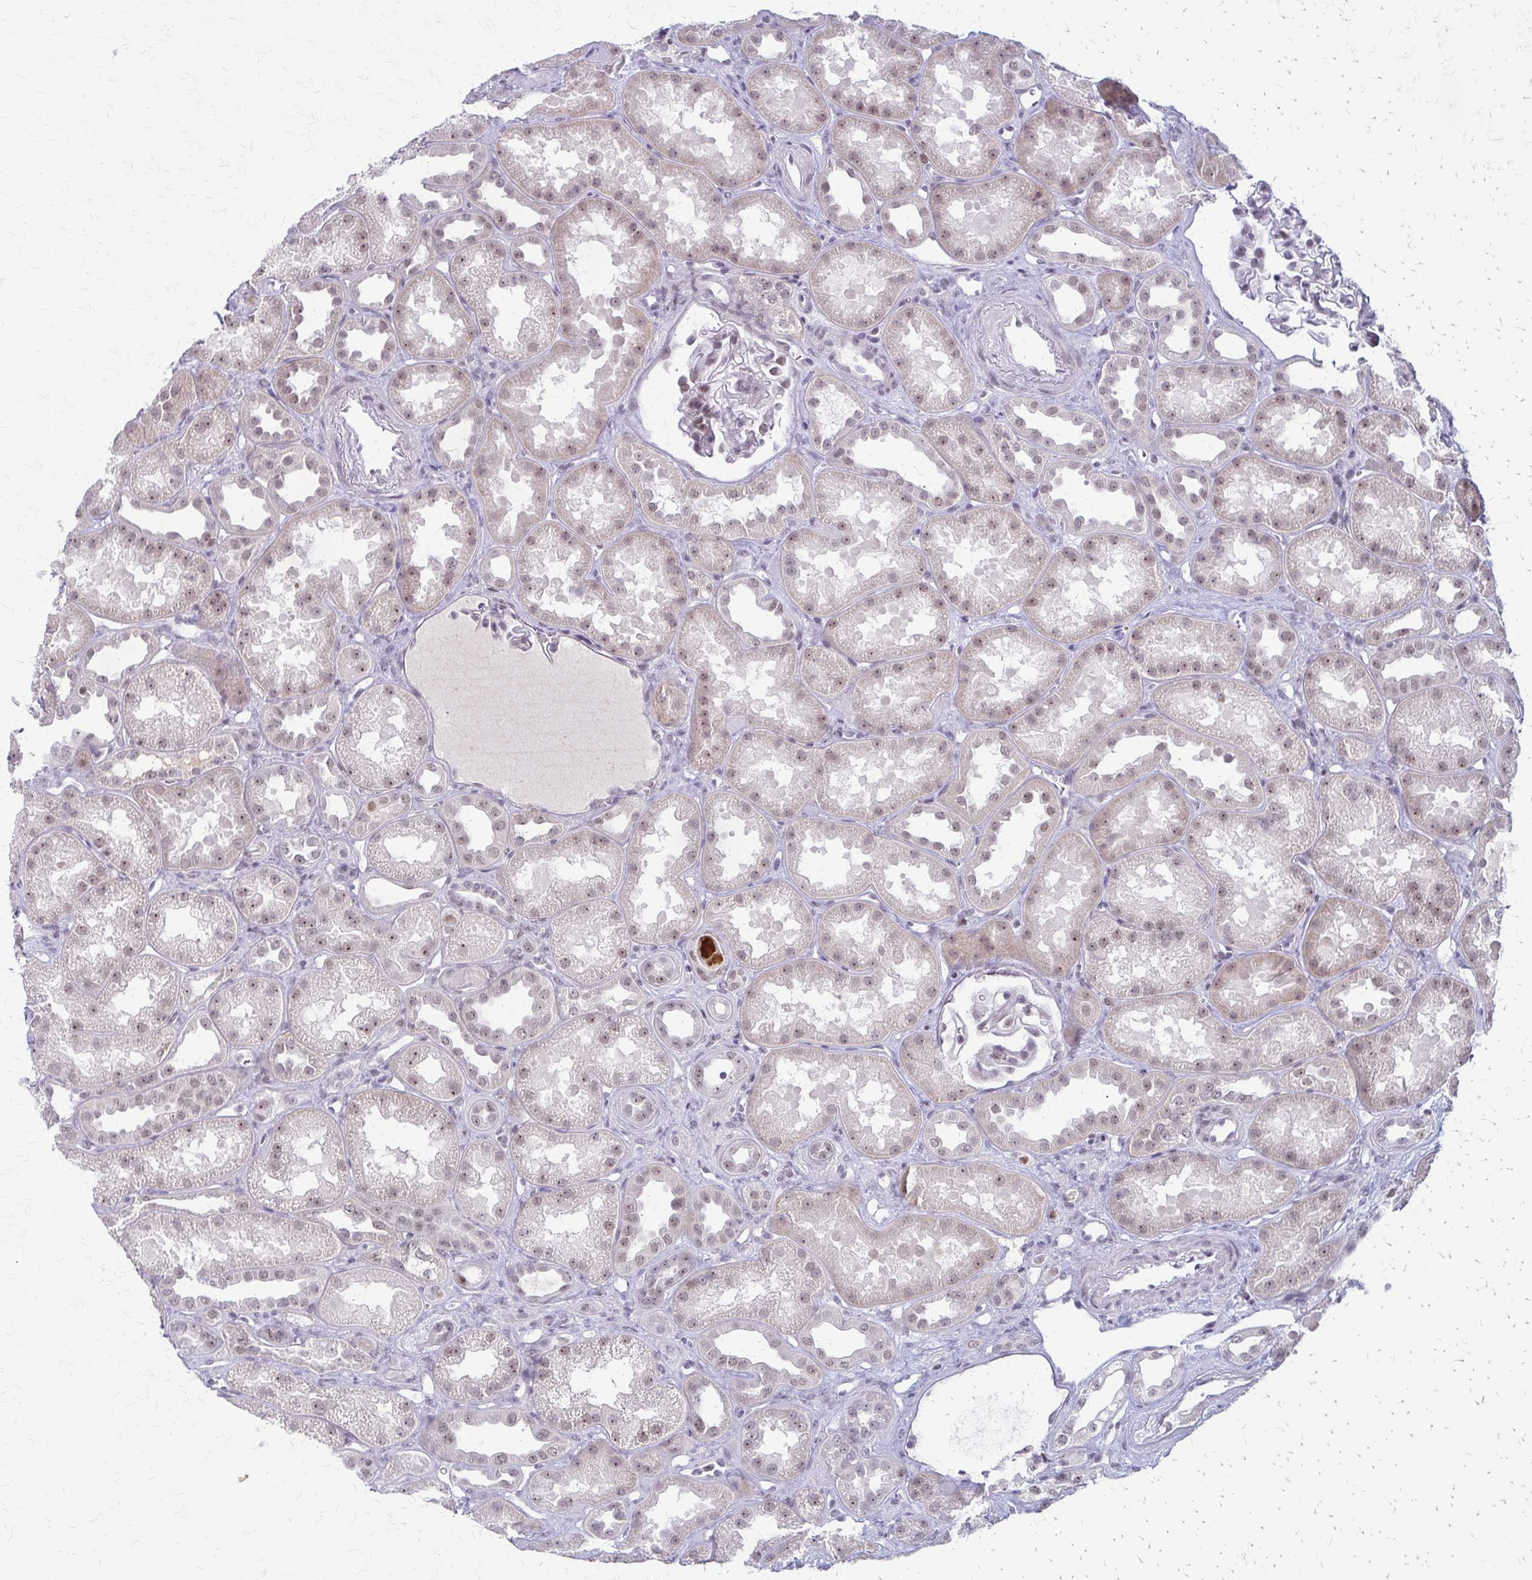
{"staining": {"intensity": "negative", "quantity": "none", "location": "none"}, "tissue": "kidney", "cell_type": "Cells in glomeruli", "image_type": "normal", "snomed": [{"axis": "morphology", "description": "Normal tissue, NOS"}, {"axis": "topography", "description": "Kidney"}], "caption": "Immunohistochemical staining of unremarkable kidney demonstrates no significant expression in cells in glomeruli.", "gene": "EED", "patient": {"sex": "male", "age": 61}}